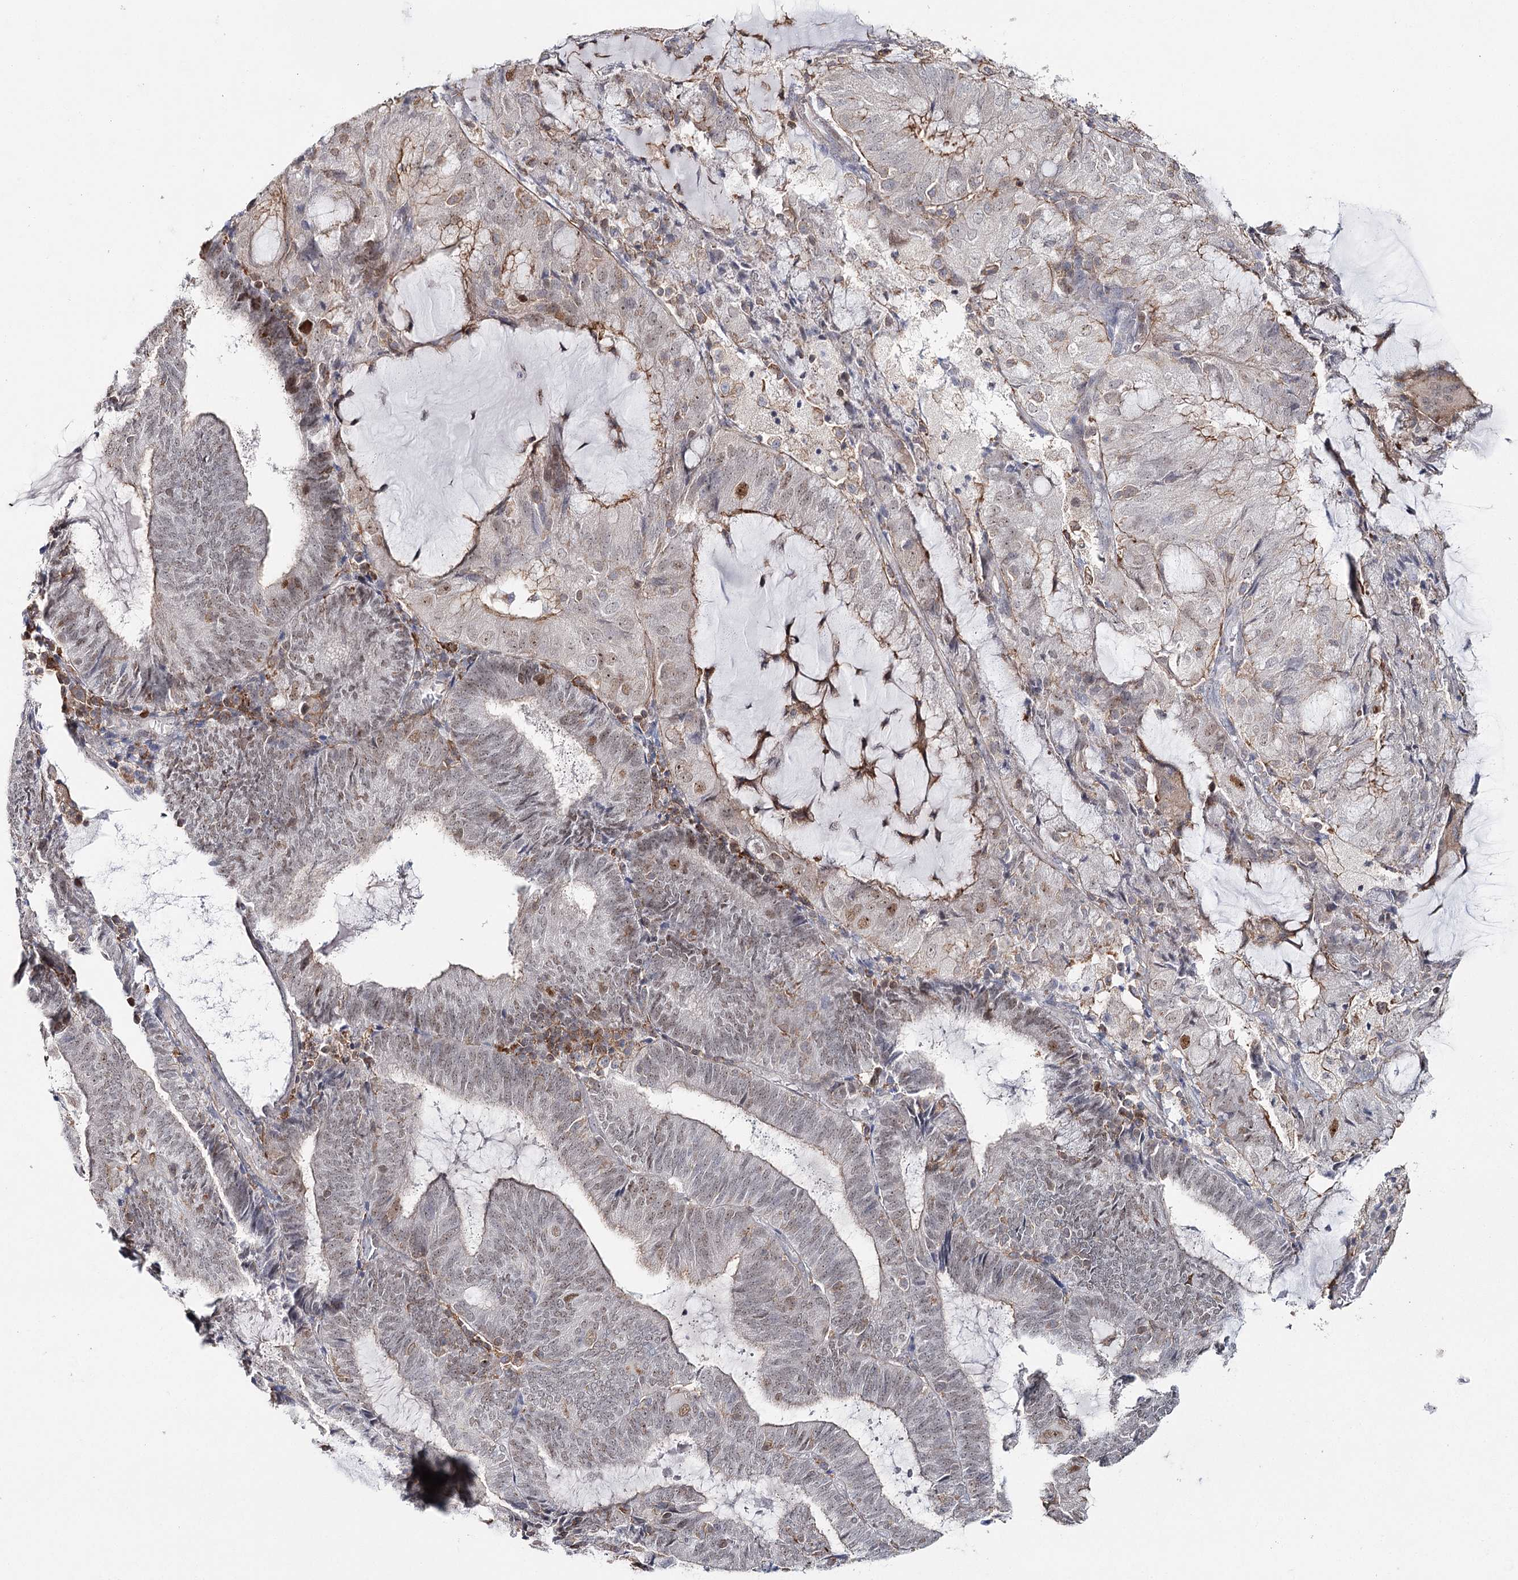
{"staining": {"intensity": "weak", "quantity": "25%-75%", "location": "nuclear"}, "tissue": "endometrial cancer", "cell_type": "Tumor cells", "image_type": "cancer", "snomed": [{"axis": "morphology", "description": "Adenocarcinoma, NOS"}, {"axis": "topography", "description": "Endometrium"}], "caption": "A micrograph of human adenocarcinoma (endometrial) stained for a protein demonstrates weak nuclear brown staining in tumor cells.", "gene": "ZC3H8", "patient": {"sex": "female", "age": 81}}